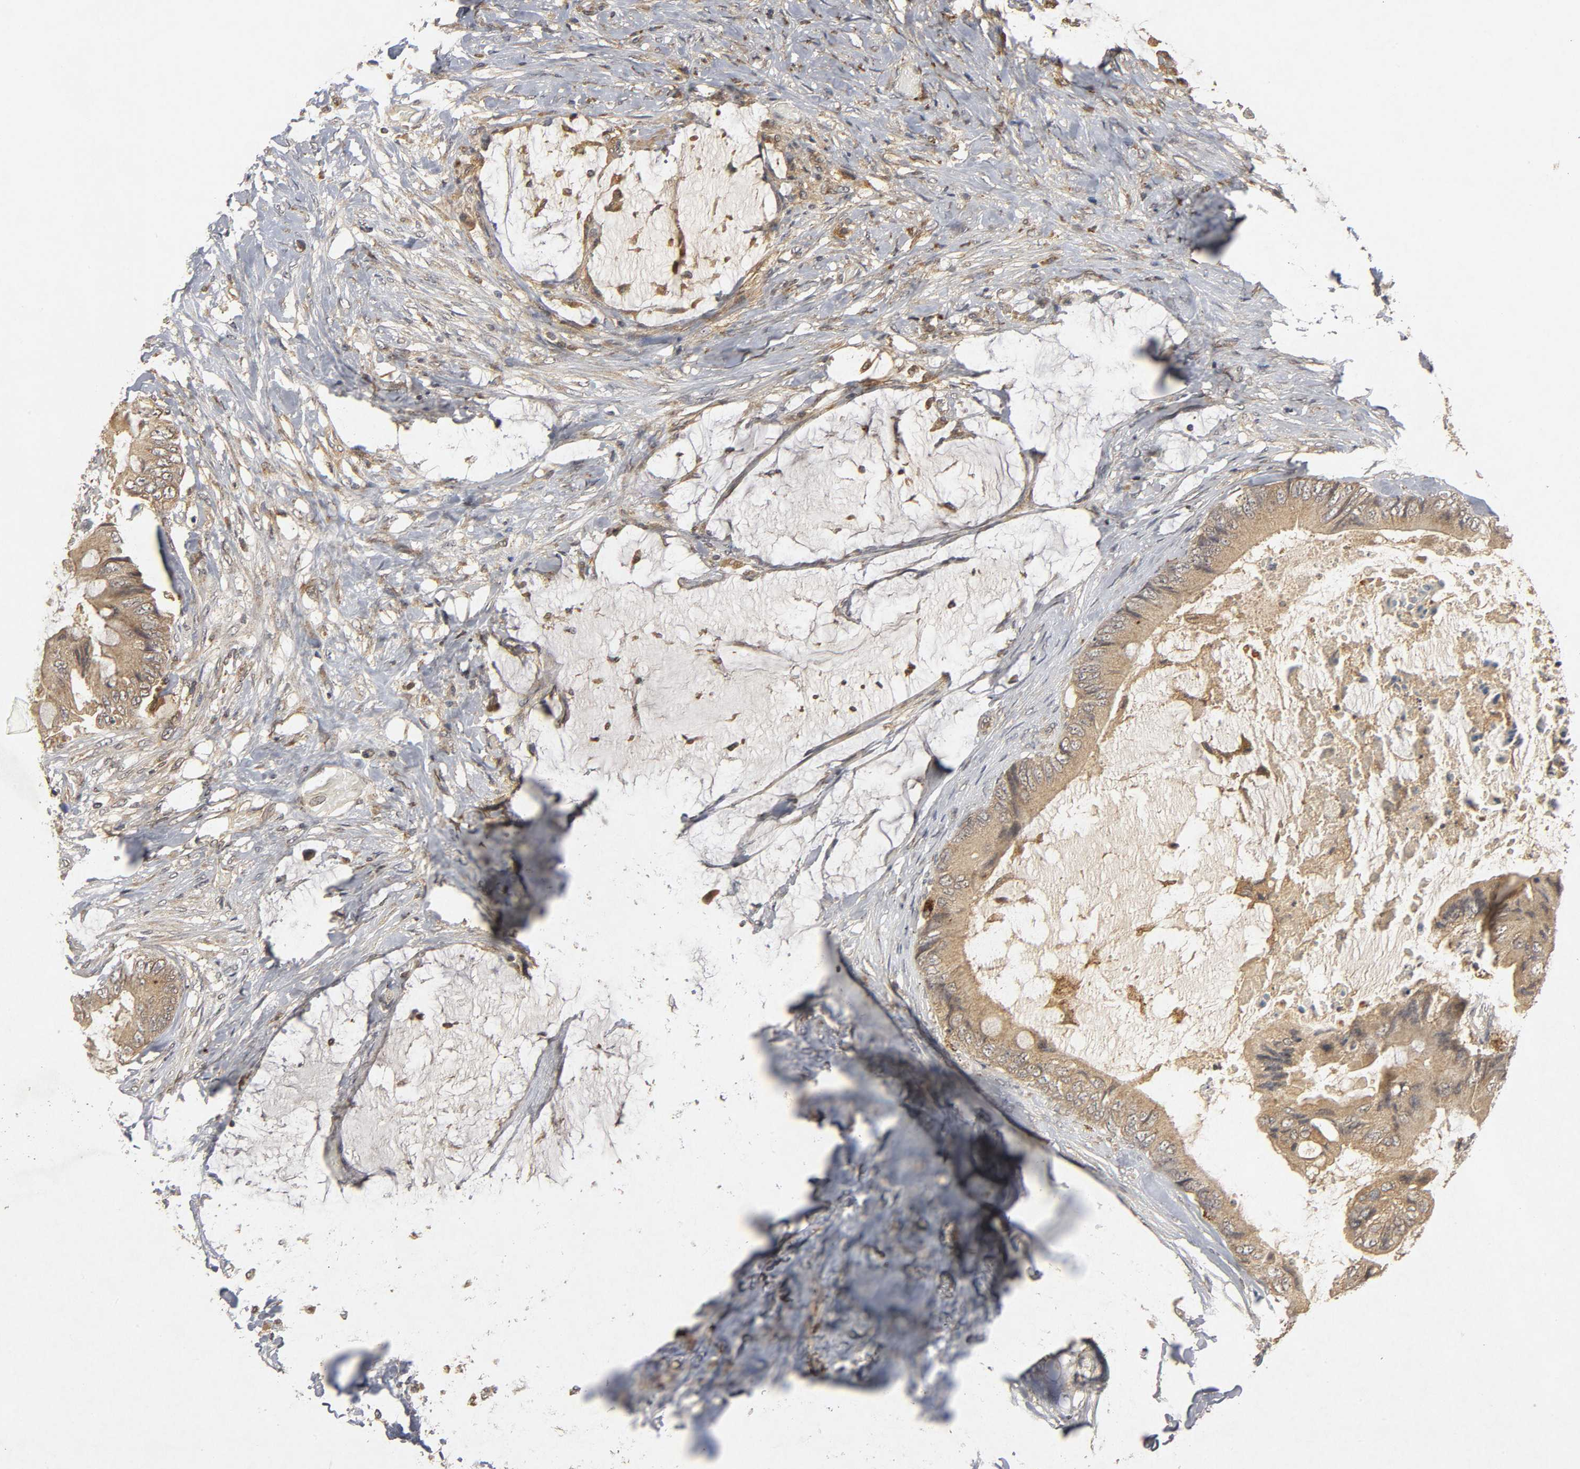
{"staining": {"intensity": "weak", "quantity": ">75%", "location": "cytoplasmic/membranous"}, "tissue": "colorectal cancer", "cell_type": "Tumor cells", "image_type": "cancer", "snomed": [{"axis": "morphology", "description": "Normal tissue, NOS"}, {"axis": "morphology", "description": "Adenocarcinoma, NOS"}, {"axis": "topography", "description": "Rectum"}, {"axis": "topography", "description": "Peripheral nerve tissue"}], "caption": "Colorectal adenocarcinoma stained with DAB immunohistochemistry (IHC) displays low levels of weak cytoplasmic/membranous positivity in approximately >75% of tumor cells.", "gene": "TRAF6", "patient": {"sex": "female", "age": 77}}